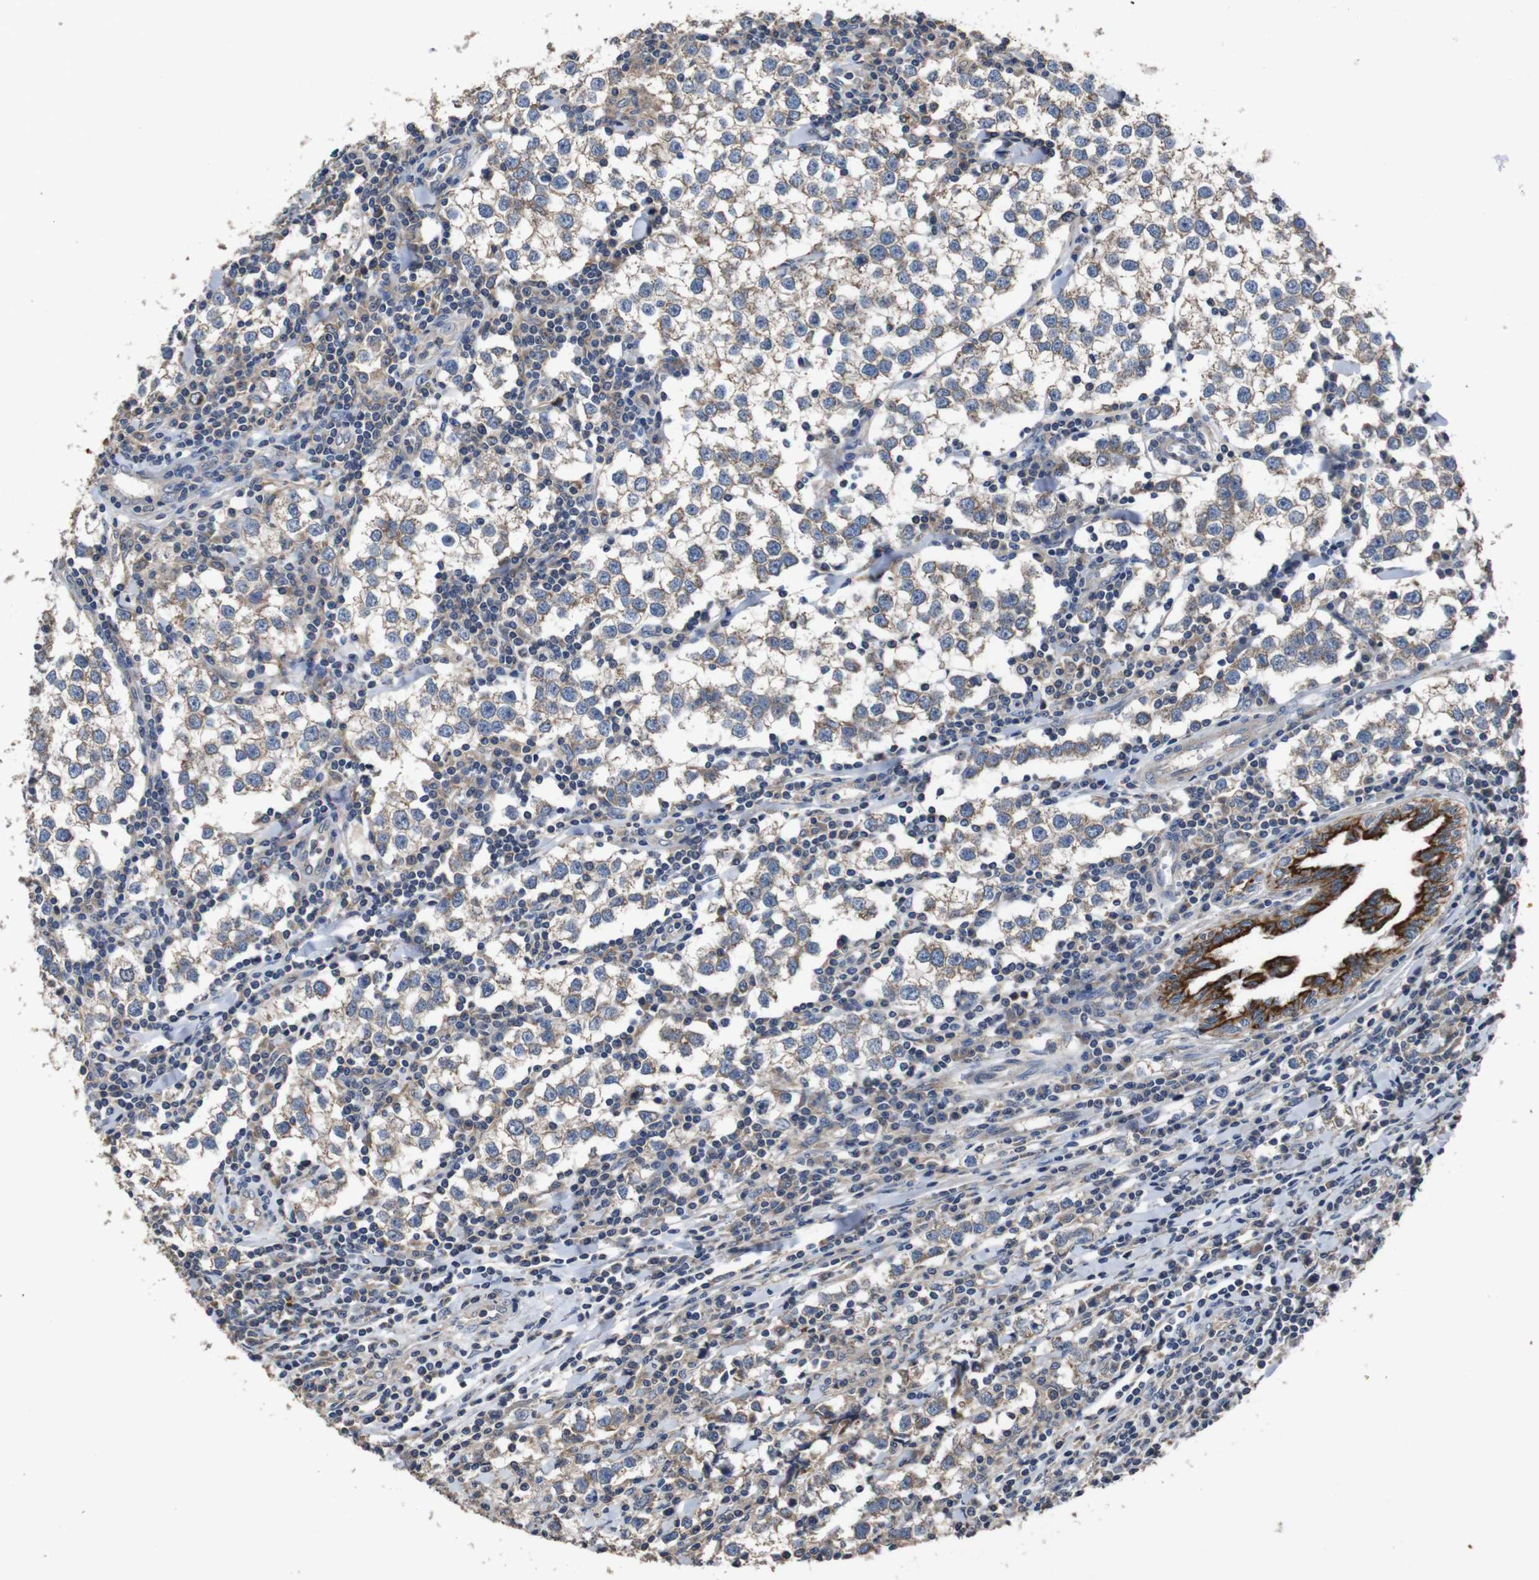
{"staining": {"intensity": "weak", "quantity": ">75%", "location": "cytoplasmic/membranous"}, "tissue": "testis cancer", "cell_type": "Tumor cells", "image_type": "cancer", "snomed": [{"axis": "morphology", "description": "Seminoma, NOS"}, {"axis": "morphology", "description": "Carcinoma, Embryonal, NOS"}, {"axis": "topography", "description": "Testis"}], "caption": "This is an image of IHC staining of testis embryonal carcinoma, which shows weak expression in the cytoplasmic/membranous of tumor cells.", "gene": "GLIPR1", "patient": {"sex": "male", "age": 36}}